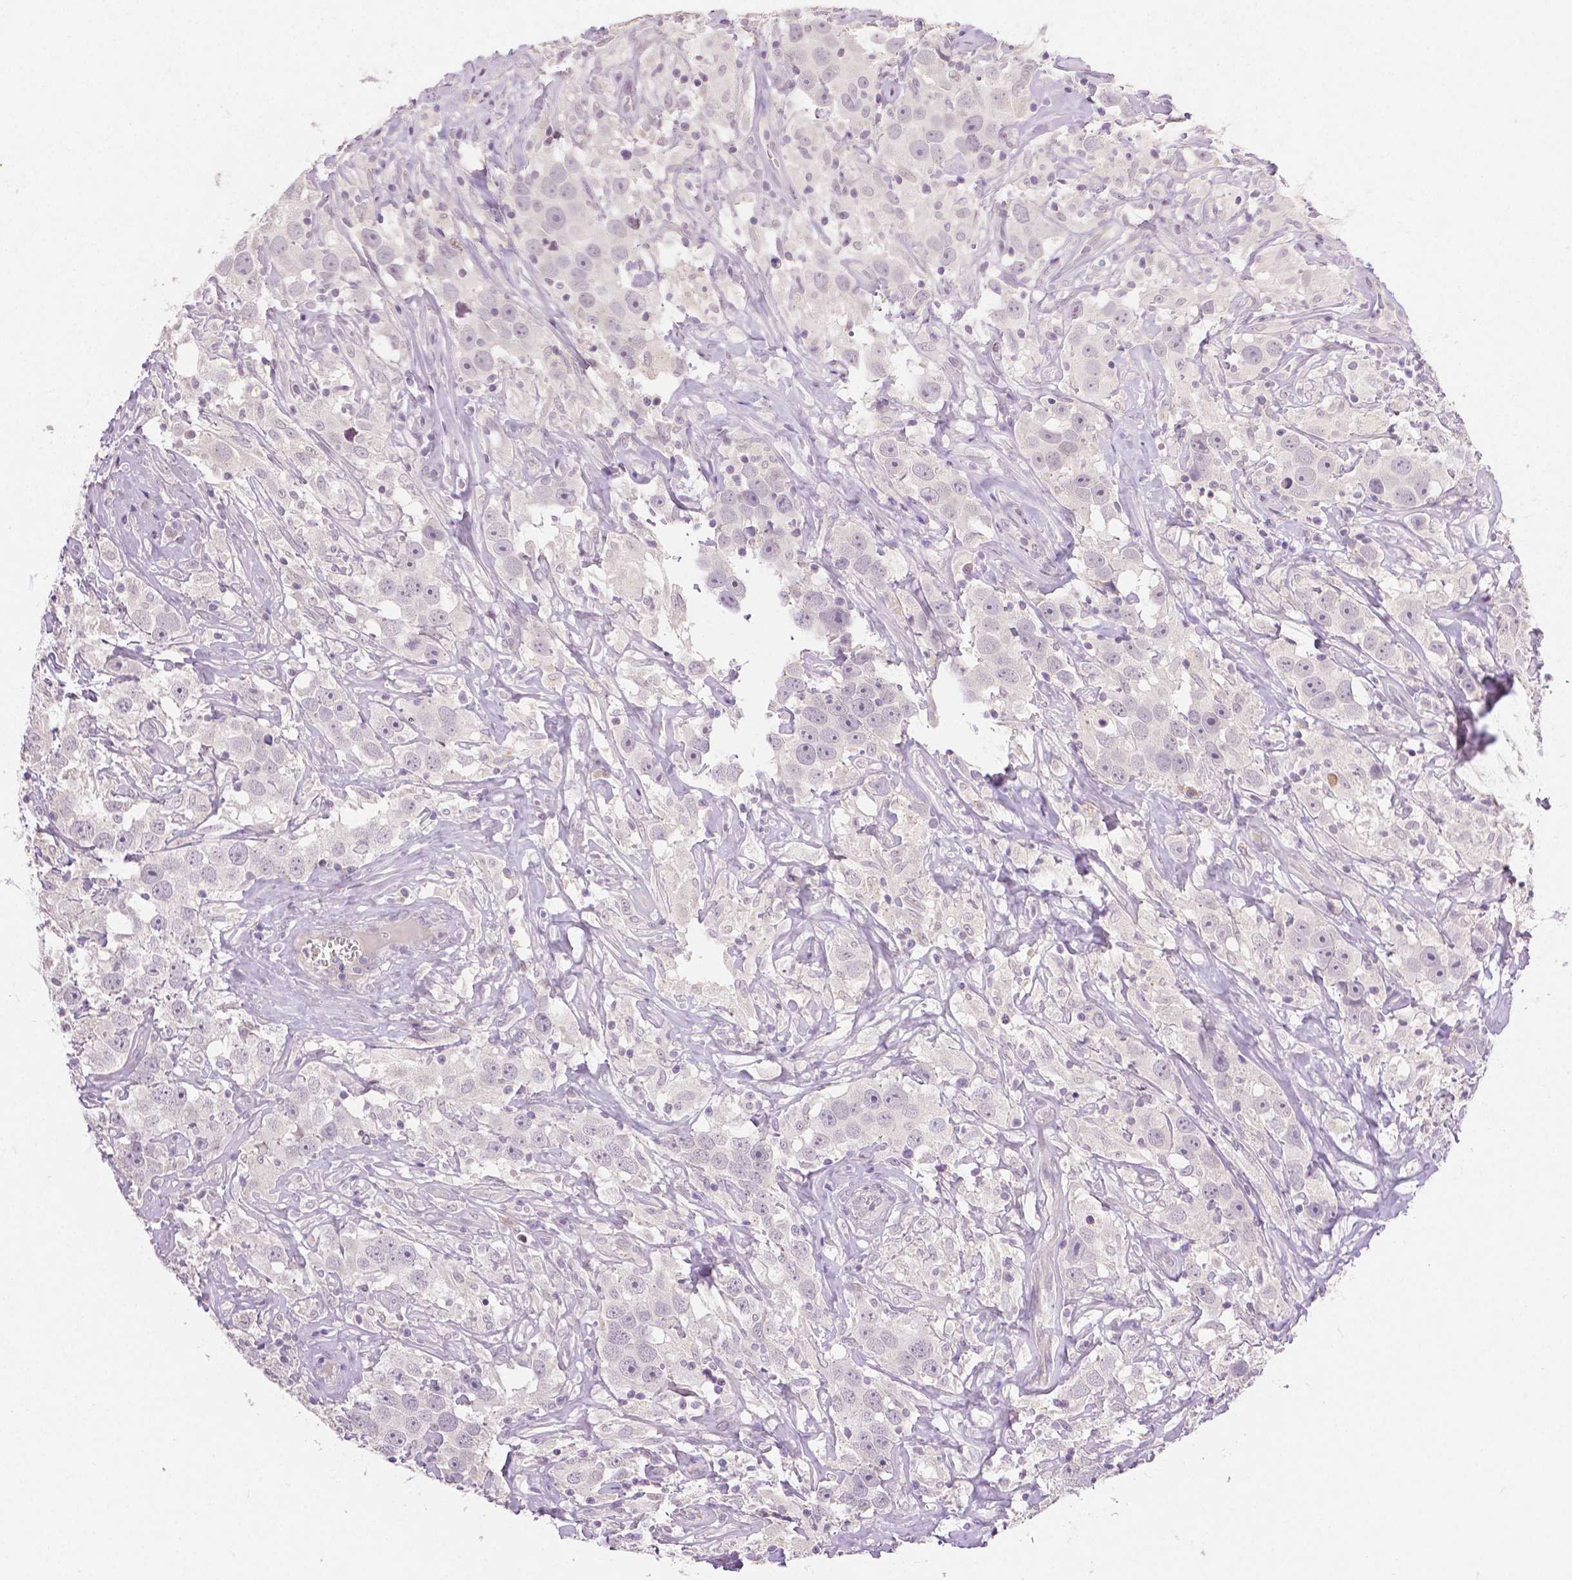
{"staining": {"intensity": "weak", "quantity": "<25%", "location": "nuclear"}, "tissue": "testis cancer", "cell_type": "Tumor cells", "image_type": "cancer", "snomed": [{"axis": "morphology", "description": "Seminoma, NOS"}, {"axis": "topography", "description": "Testis"}], "caption": "Tumor cells show no significant positivity in testis seminoma.", "gene": "TGM1", "patient": {"sex": "male", "age": 49}}